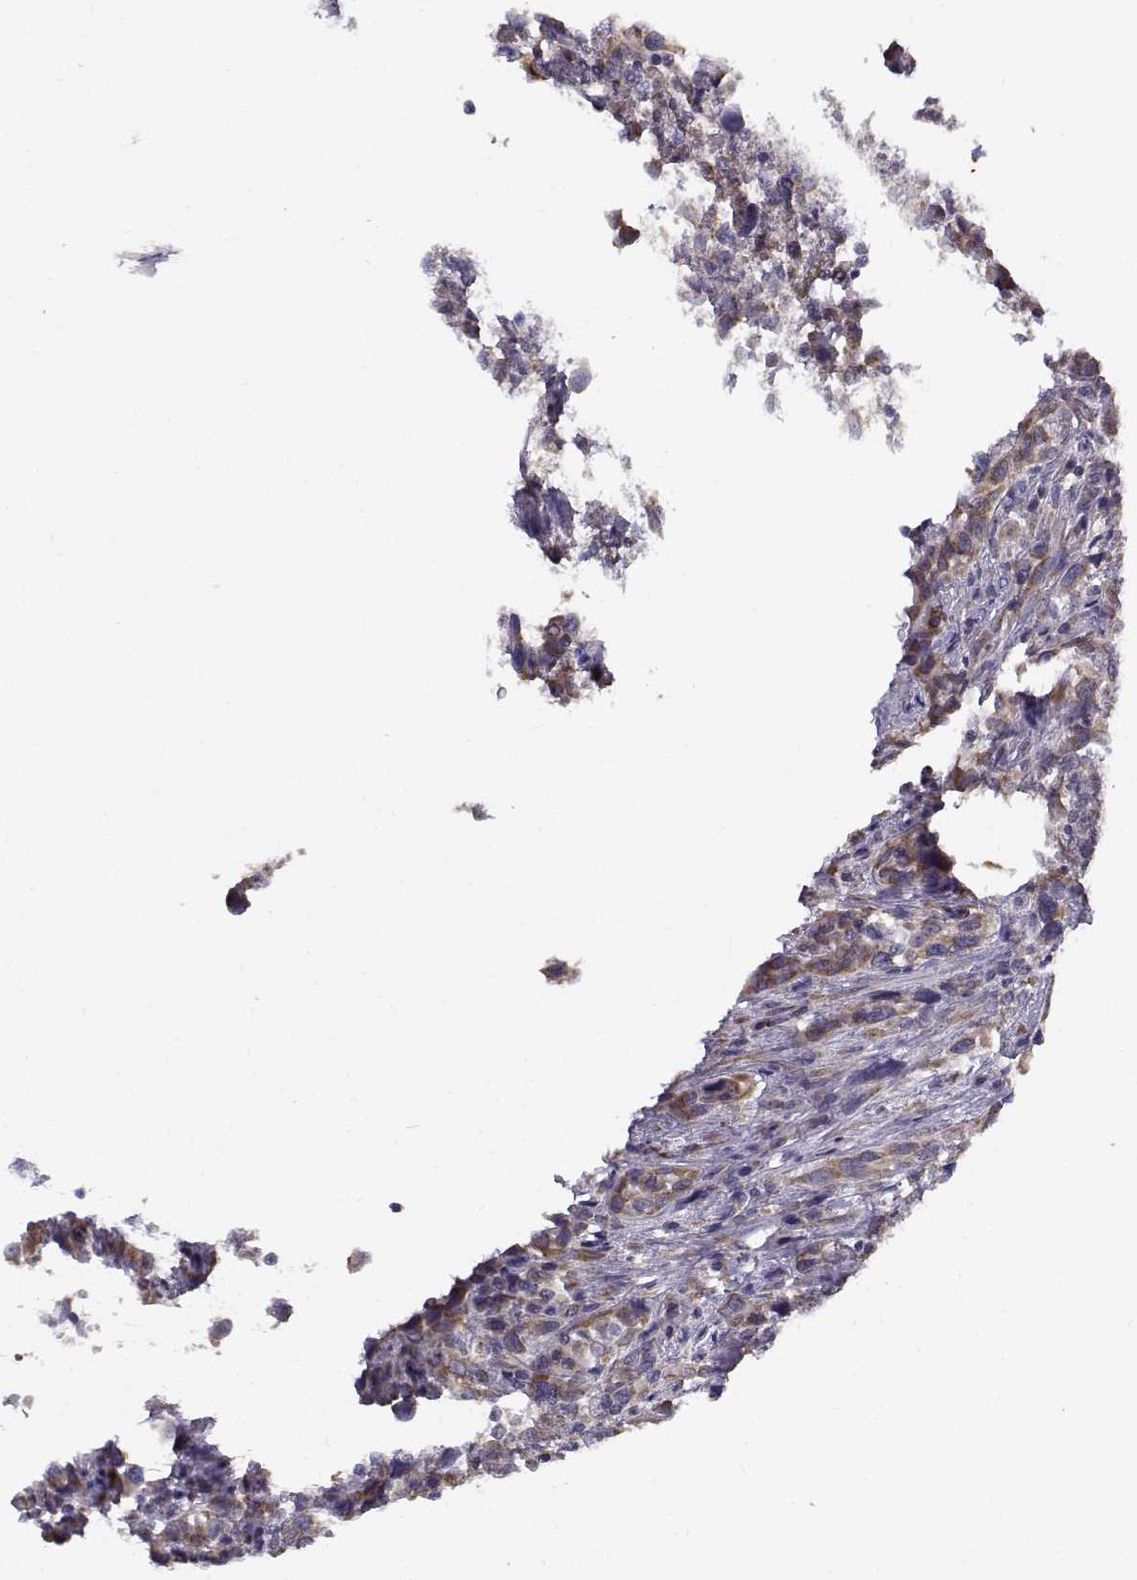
{"staining": {"intensity": "weak", "quantity": ">75%", "location": "cytoplasmic/membranous"}, "tissue": "urothelial cancer", "cell_type": "Tumor cells", "image_type": "cancer", "snomed": [{"axis": "morphology", "description": "Urothelial carcinoma, NOS"}, {"axis": "morphology", "description": "Urothelial carcinoma, High grade"}, {"axis": "topography", "description": "Urinary bladder"}], "caption": "Tumor cells display low levels of weak cytoplasmic/membranous expression in about >75% of cells in urothelial cancer.", "gene": "BEND6", "patient": {"sex": "female", "age": 64}}